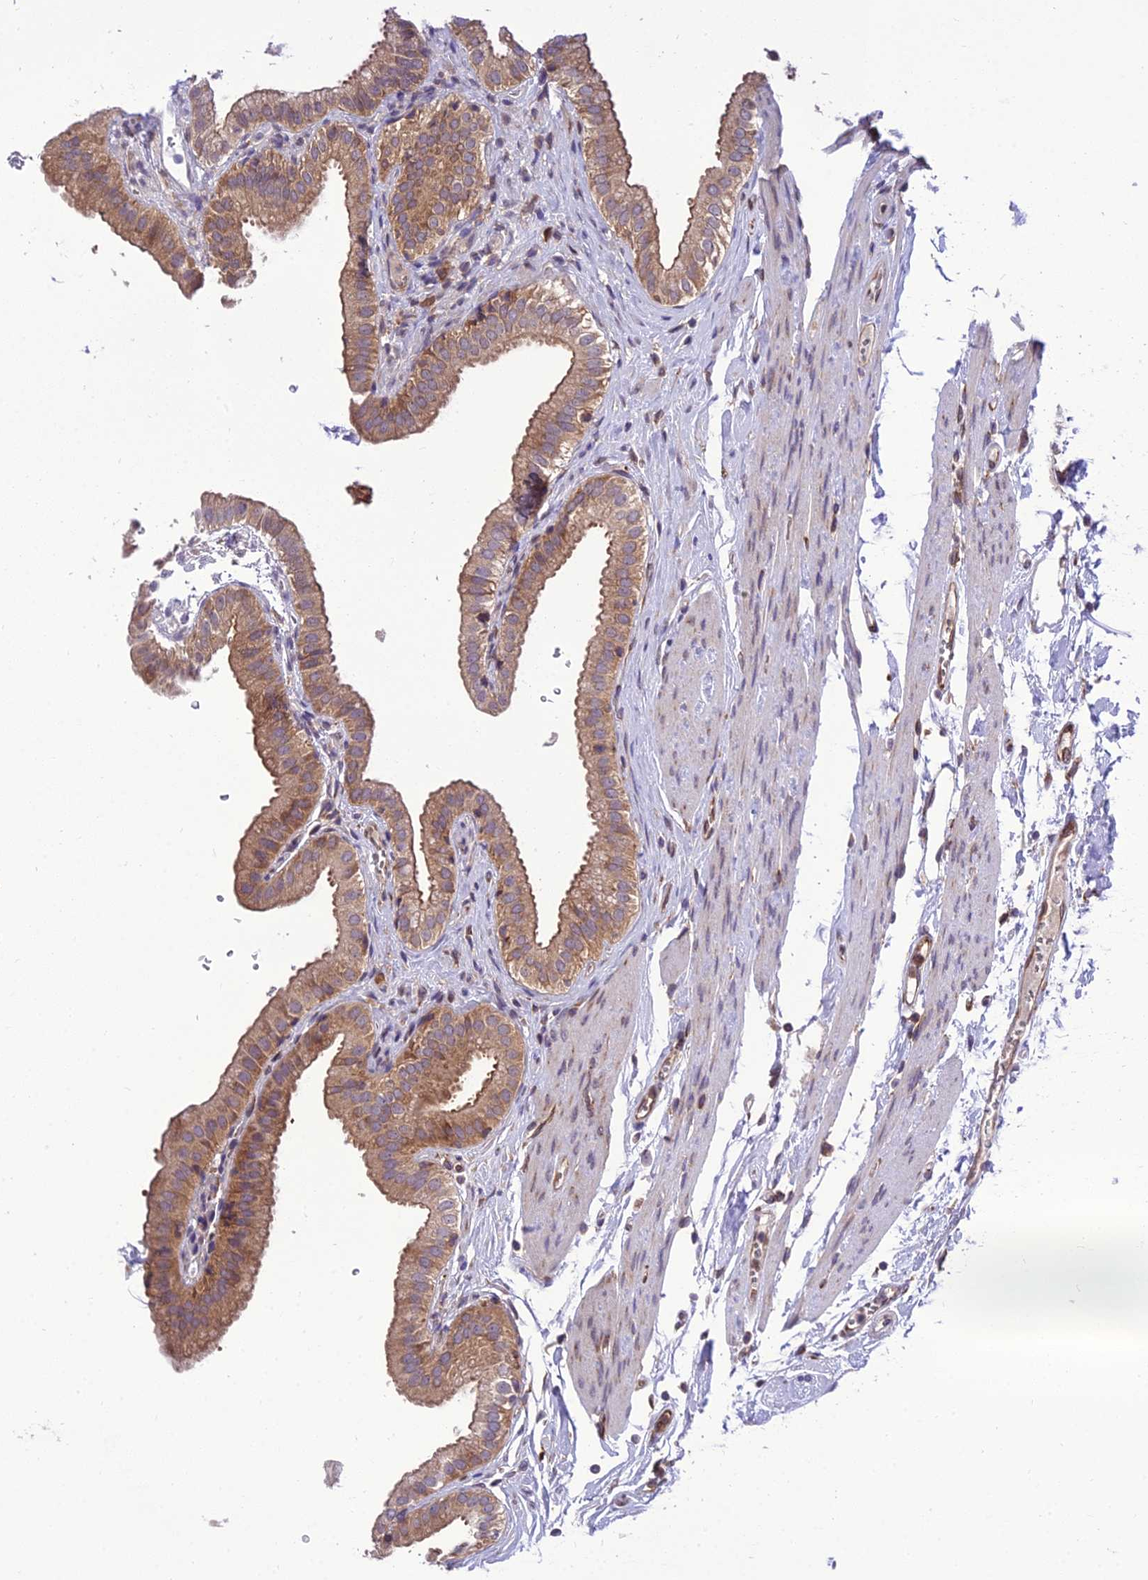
{"staining": {"intensity": "strong", "quantity": ">75%", "location": "cytoplasmic/membranous"}, "tissue": "gallbladder", "cell_type": "Glandular cells", "image_type": "normal", "snomed": [{"axis": "morphology", "description": "Normal tissue, NOS"}, {"axis": "topography", "description": "Gallbladder"}], "caption": "Brown immunohistochemical staining in normal gallbladder displays strong cytoplasmic/membranous staining in approximately >75% of glandular cells.", "gene": "DHCR7", "patient": {"sex": "female", "age": 61}}